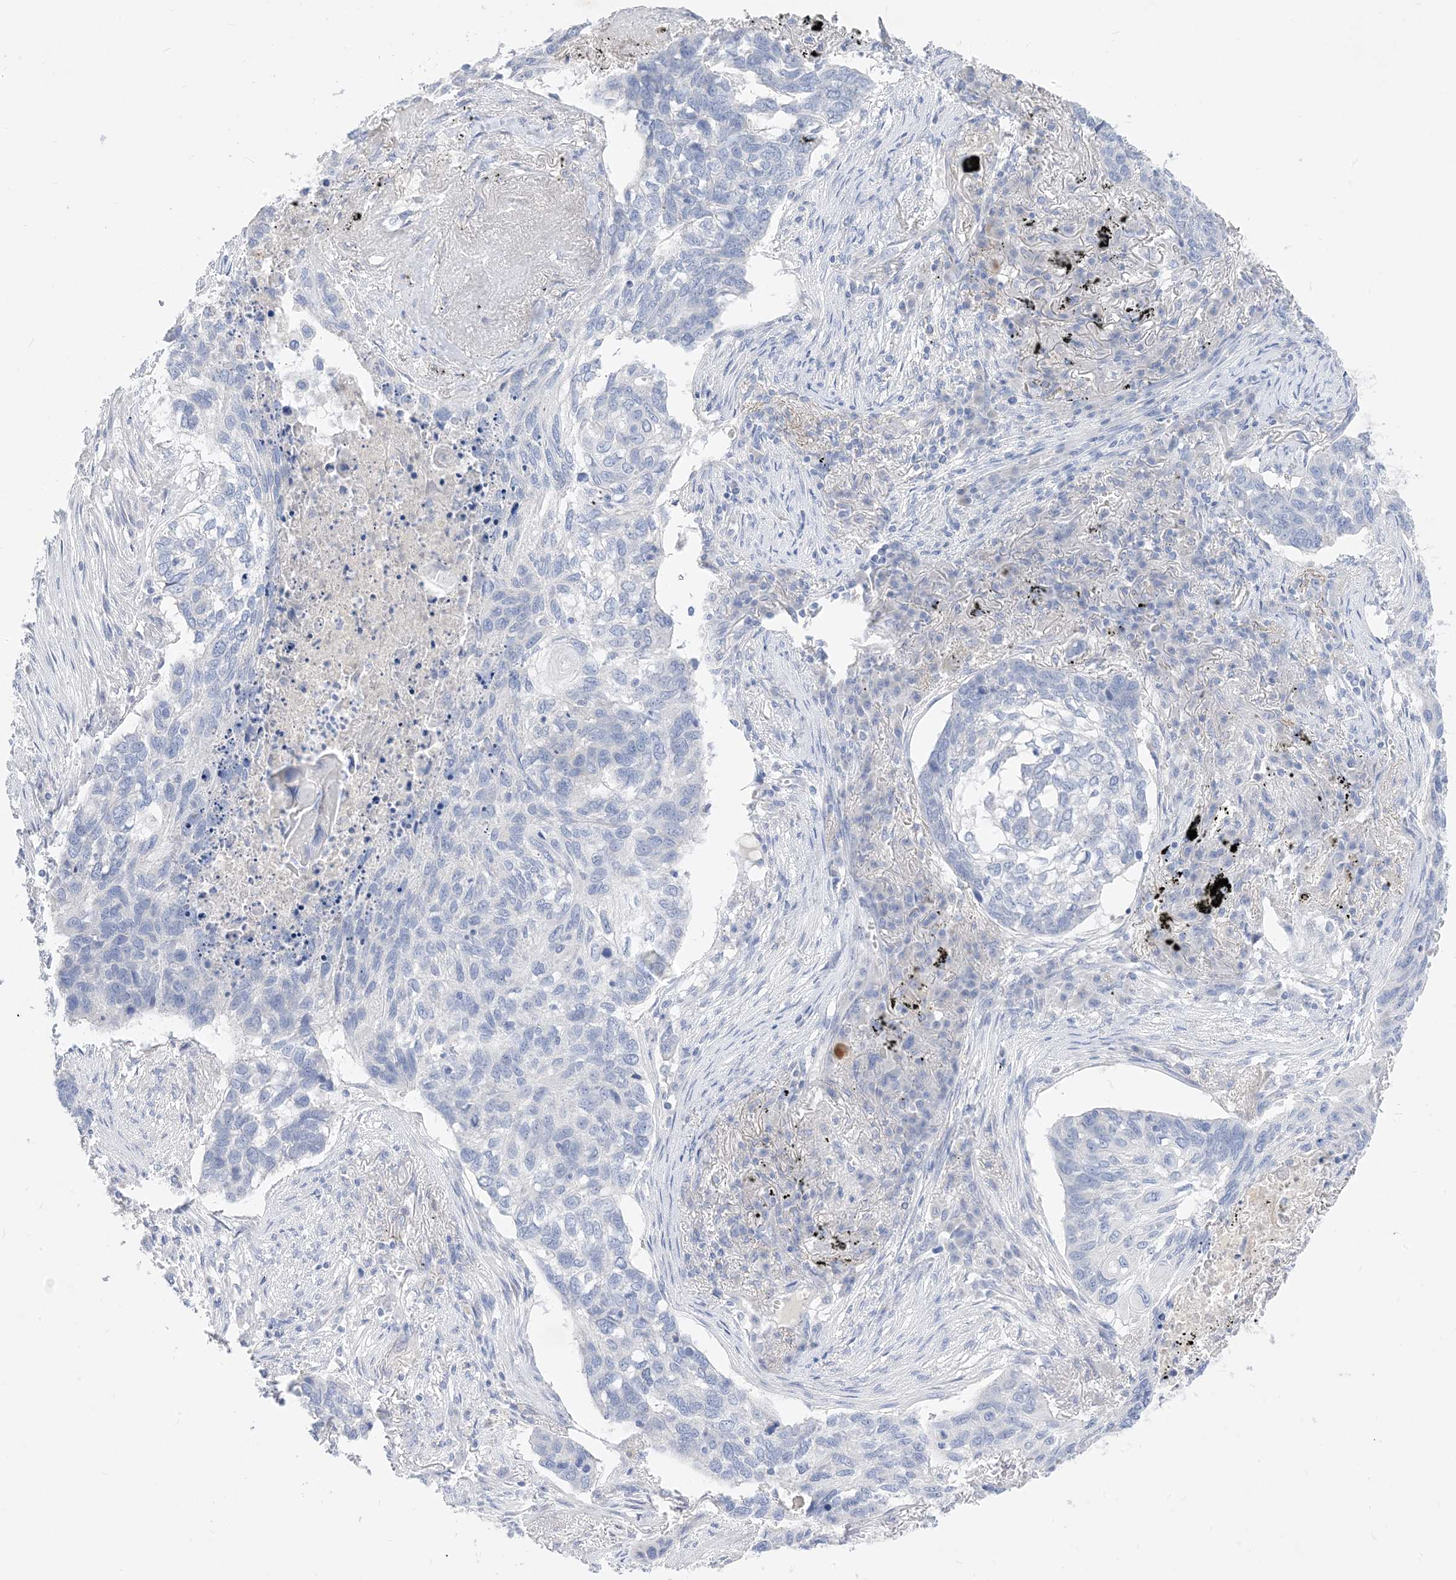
{"staining": {"intensity": "negative", "quantity": "none", "location": "none"}, "tissue": "lung cancer", "cell_type": "Tumor cells", "image_type": "cancer", "snomed": [{"axis": "morphology", "description": "Squamous cell carcinoma, NOS"}, {"axis": "topography", "description": "Lung"}], "caption": "IHC photomicrograph of neoplastic tissue: lung cancer (squamous cell carcinoma) stained with DAB exhibits no significant protein expression in tumor cells.", "gene": "MUC17", "patient": {"sex": "female", "age": 63}}